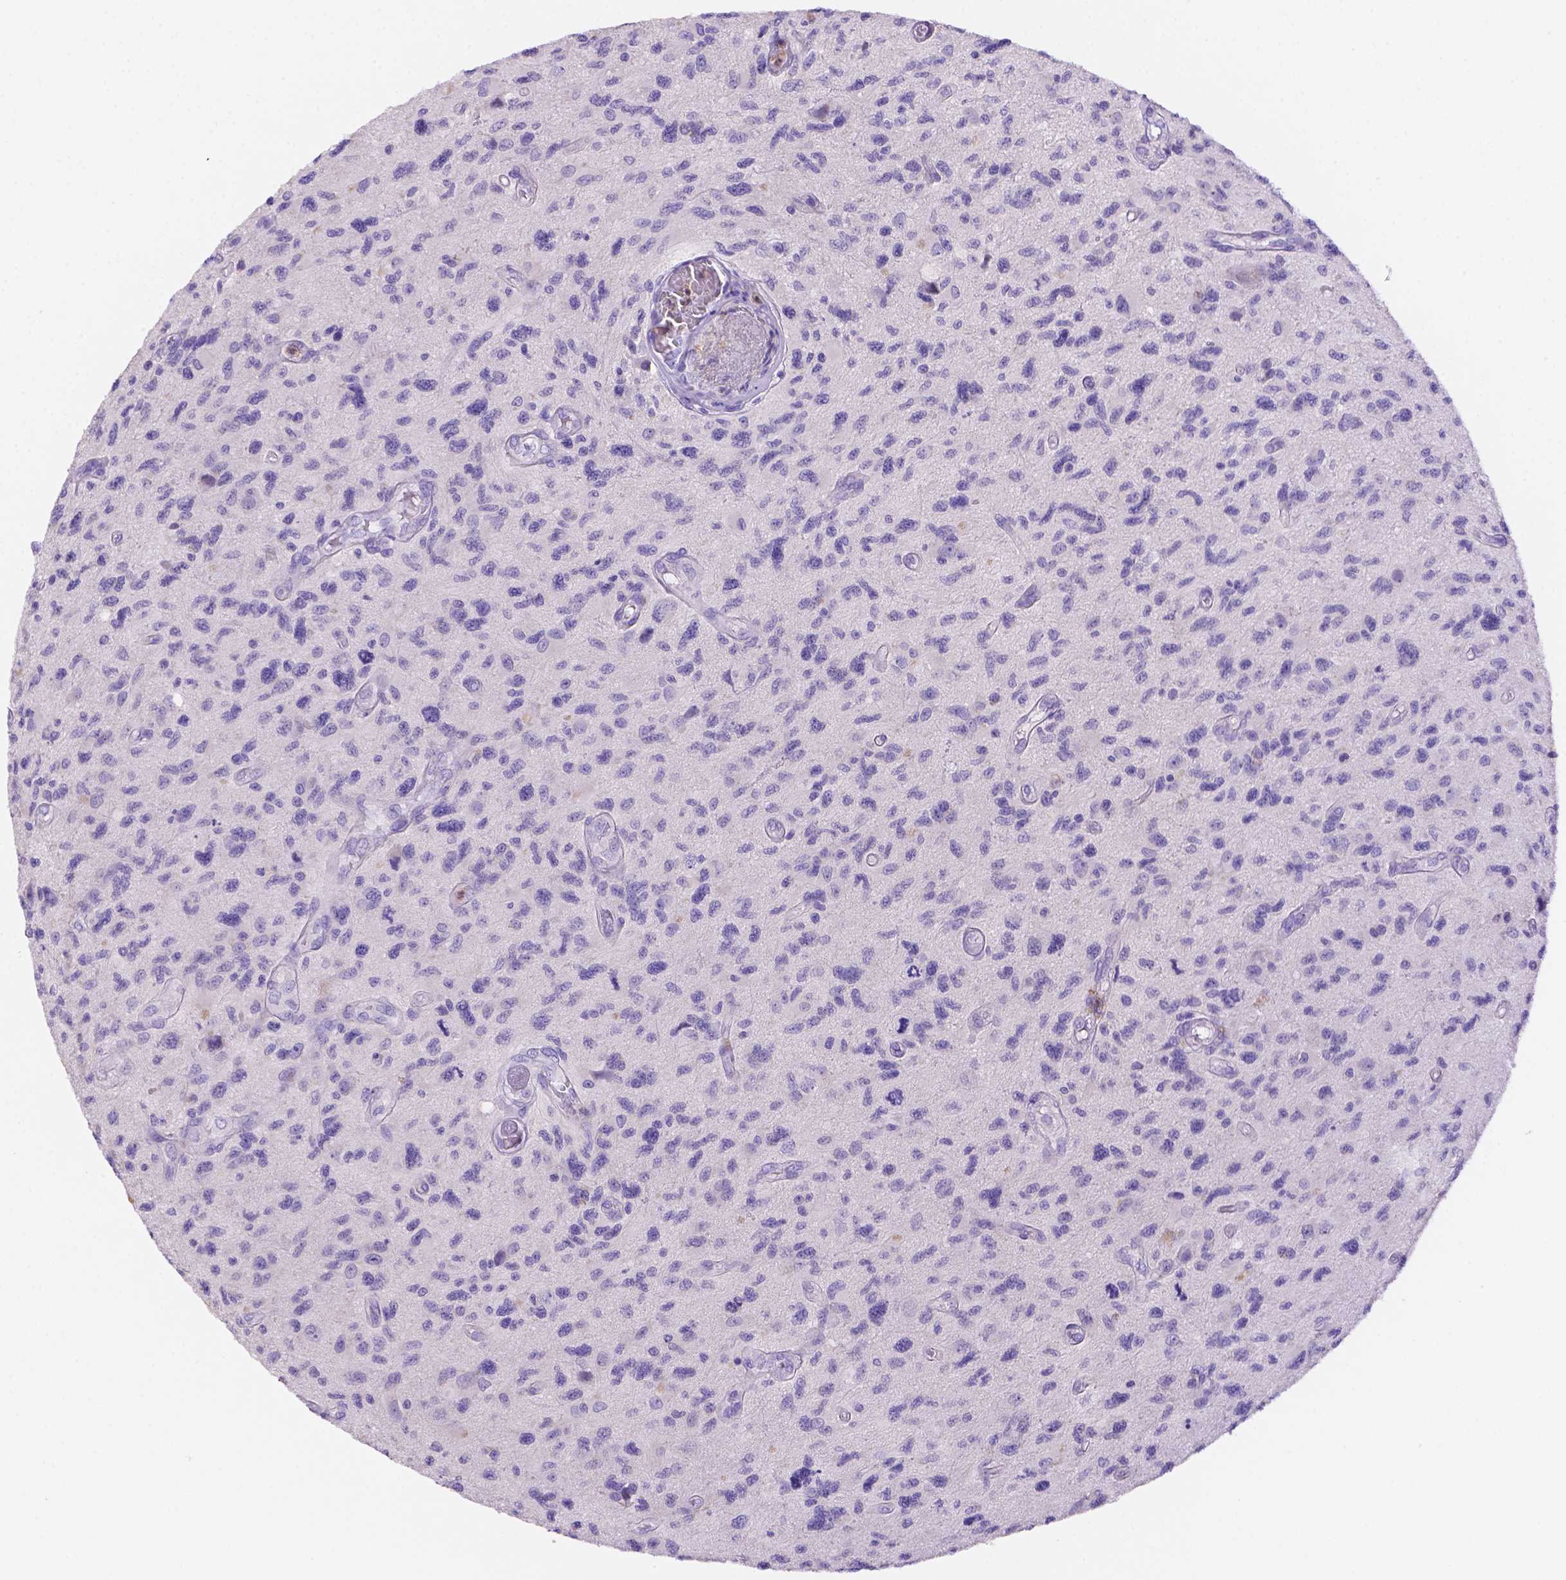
{"staining": {"intensity": "negative", "quantity": "none", "location": "none"}, "tissue": "glioma", "cell_type": "Tumor cells", "image_type": "cancer", "snomed": [{"axis": "morphology", "description": "Glioma, malignant, NOS"}, {"axis": "morphology", "description": "Glioma, malignant, High grade"}, {"axis": "topography", "description": "Brain"}], "caption": "This micrograph is of malignant glioma (high-grade) stained with IHC to label a protein in brown with the nuclei are counter-stained blue. There is no expression in tumor cells.", "gene": "NXPE2", "patient": {"sex": "female", "age": 71}}